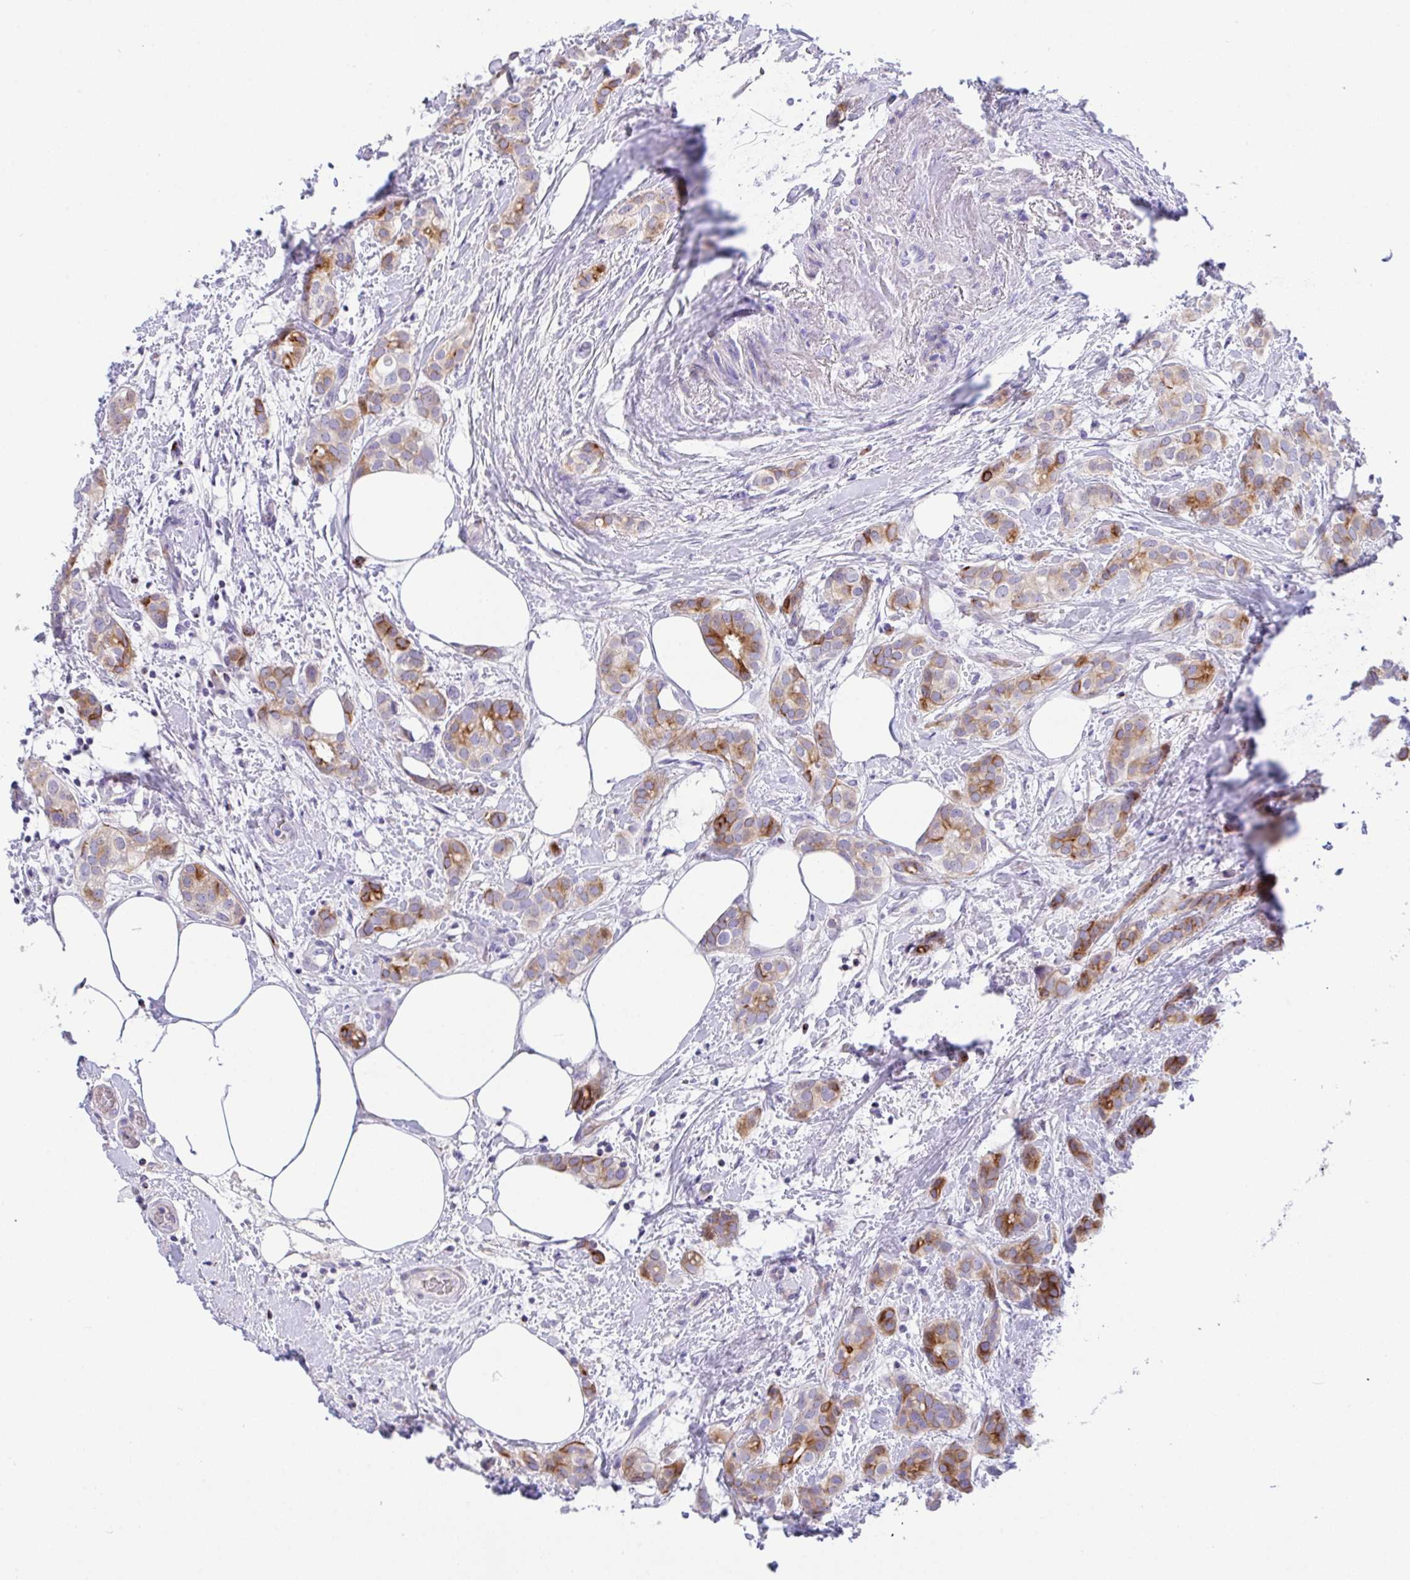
{"staining": {"intensity": "moderate", "quantity": "25%-75%", "location": "cytoplasmic/membranous"}, "tissue": "breast cancer", "cell_type": "Tumor cells", "image_type": "cancer", "snomed": [{"axis": "morphology", "description": "Duct carcinoma"}, {"axis": "topography", "description": "Breast"}], "caption": "Protein staining displays moderate cytoplasmic/membranous positivity in approximately 25%-75% of tumor cells in breast cancer.", "gene": "FBXL20", "patient": {"sex": "female", "age": 73}}